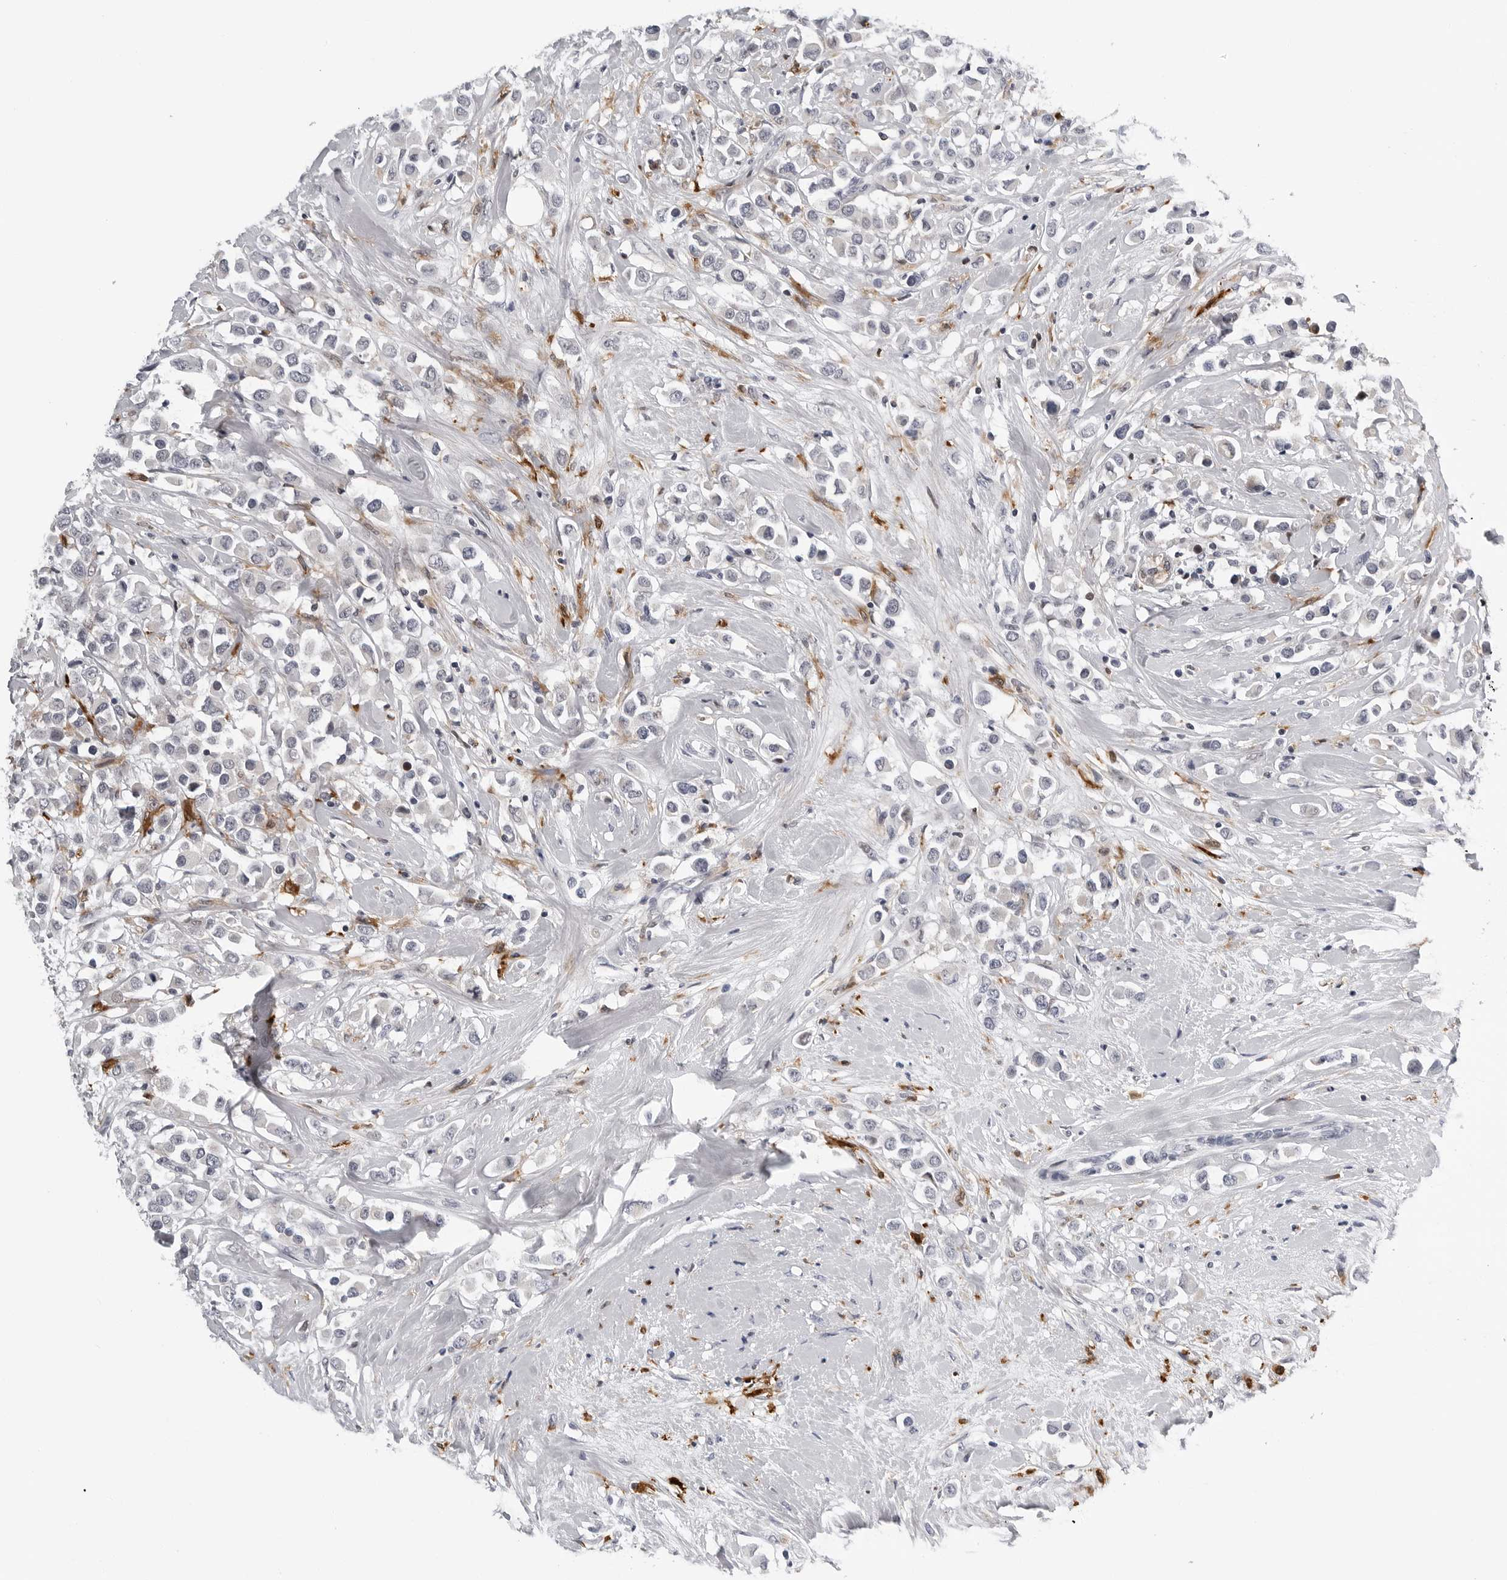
{"staining": {"intensity": "negative", "quantity": "none", "location": "none"}, "tissue": "breast cancer", "cell_type": "Tumor cells", "image_type": "cancer", "snomed": [{"axis": "morphology", "description": "Duct carcinoma"}, {"axis": "topography", "description": "Breast"}], "caption": "The image reveals no staining of tumor cells in infiltrating ductal carcinoma (breast). (Stains: DAB (3,3'-diaminobenzidine) immunohistochemistry with hematoxylin counter stain, Microscopy: brightfield microscopy at high magnification).", "gene": "CDK20", "patient": {"sex": "female", "age": 61}}